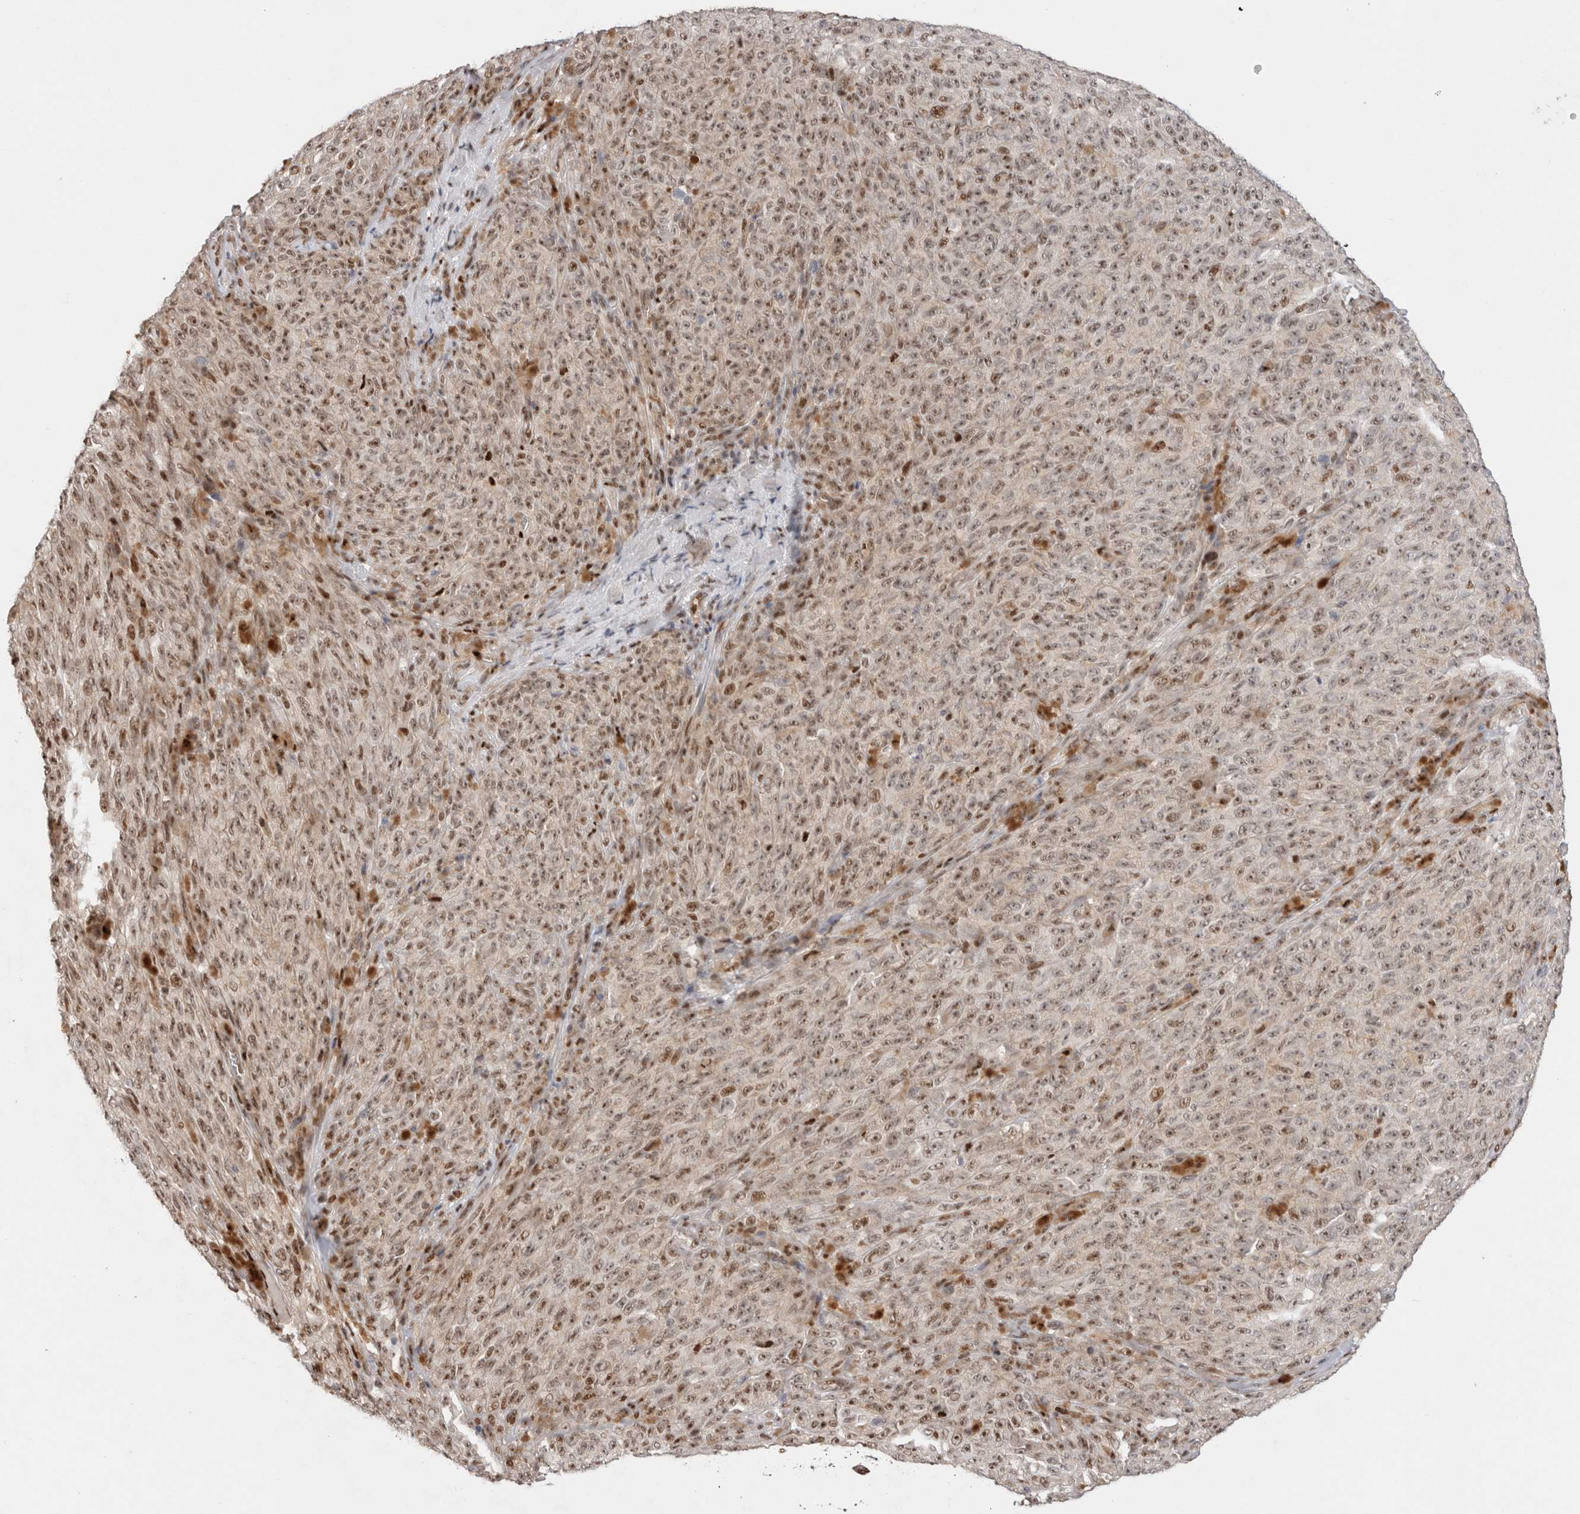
{"staining": {"intensity": "weak", "quantity": ">75%", "location": "nuclear"}, "tissue": "melanoma", "cell_type": "Tumor cells", "image_type": "cancer", "snomed": [{"axis": "morphology", "description": "Malignant melanoma, NOS"}, {"axis": "topography", "description": "Skin"}], "caption": "Immunohistochemistry (IHC) photomicrograph of human melanoma stained for a protein (brown), which displays low levels of weak nuclear expression in about >75% of tumor cells.", "gene": "TCF4", "patient": {"sex": "female", "age": 82}}